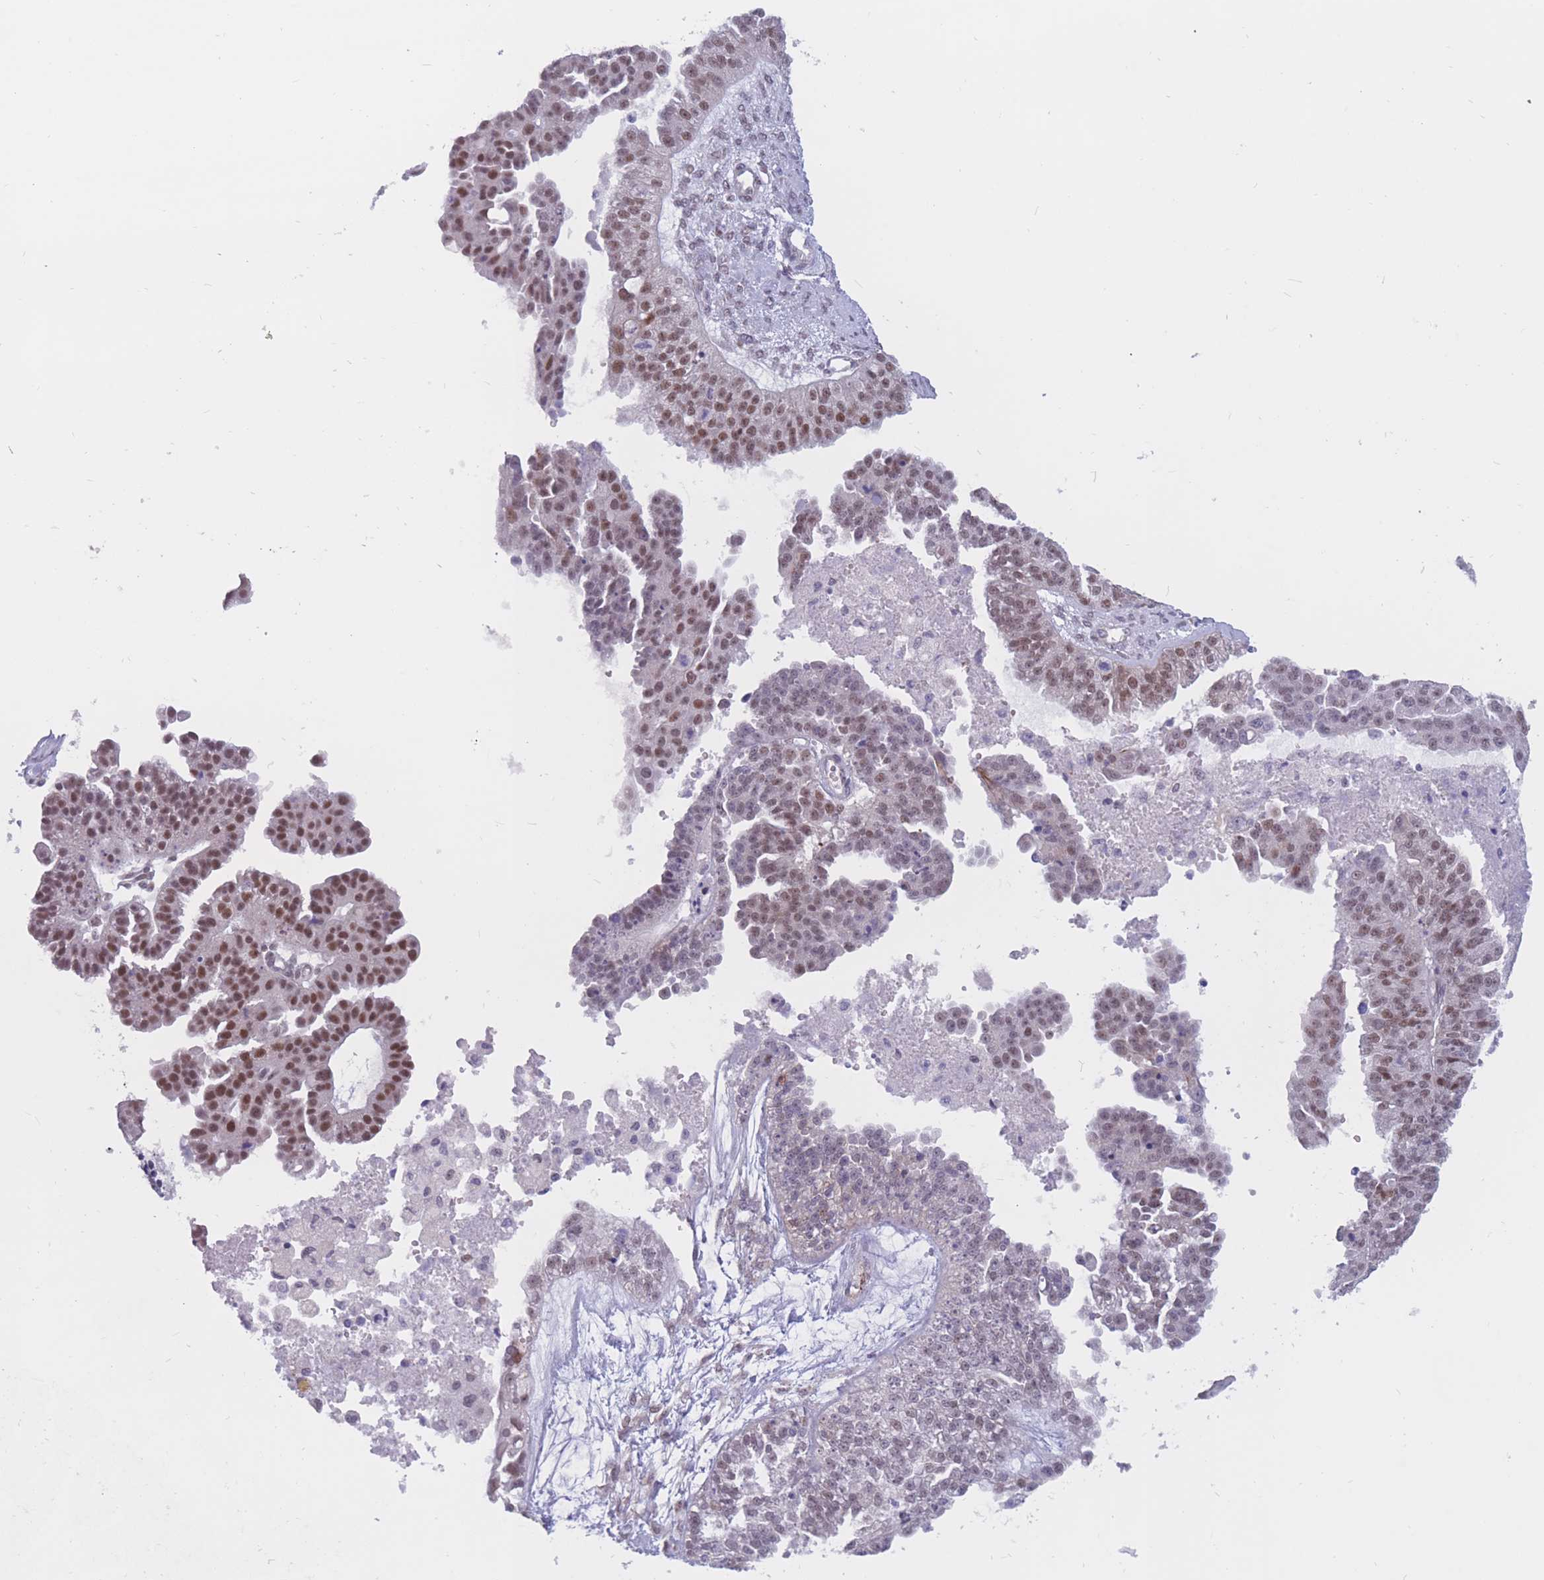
{"staining": {"intensity": "moderate", "quantity": ">75%", "location": "nuclear"}, "tissue": "ovarian cancer", "cell_type": "Tumor cells", "image_type": "cancer", "snomed": [{"axis": "morphology", "description": "Cystadenocarcinoma, serous, NOS"}, {"axis": "topography", "description": "Ovary"}], "caption": "This is a photomicrograph of immunohistochemistry staining of serous cystadenocarcinoma (ovarian), which shows moderate staining in the nuclear of tumor cells.", "gene": "BCL9L", "patient": {"sex": "female", "age": 58}}